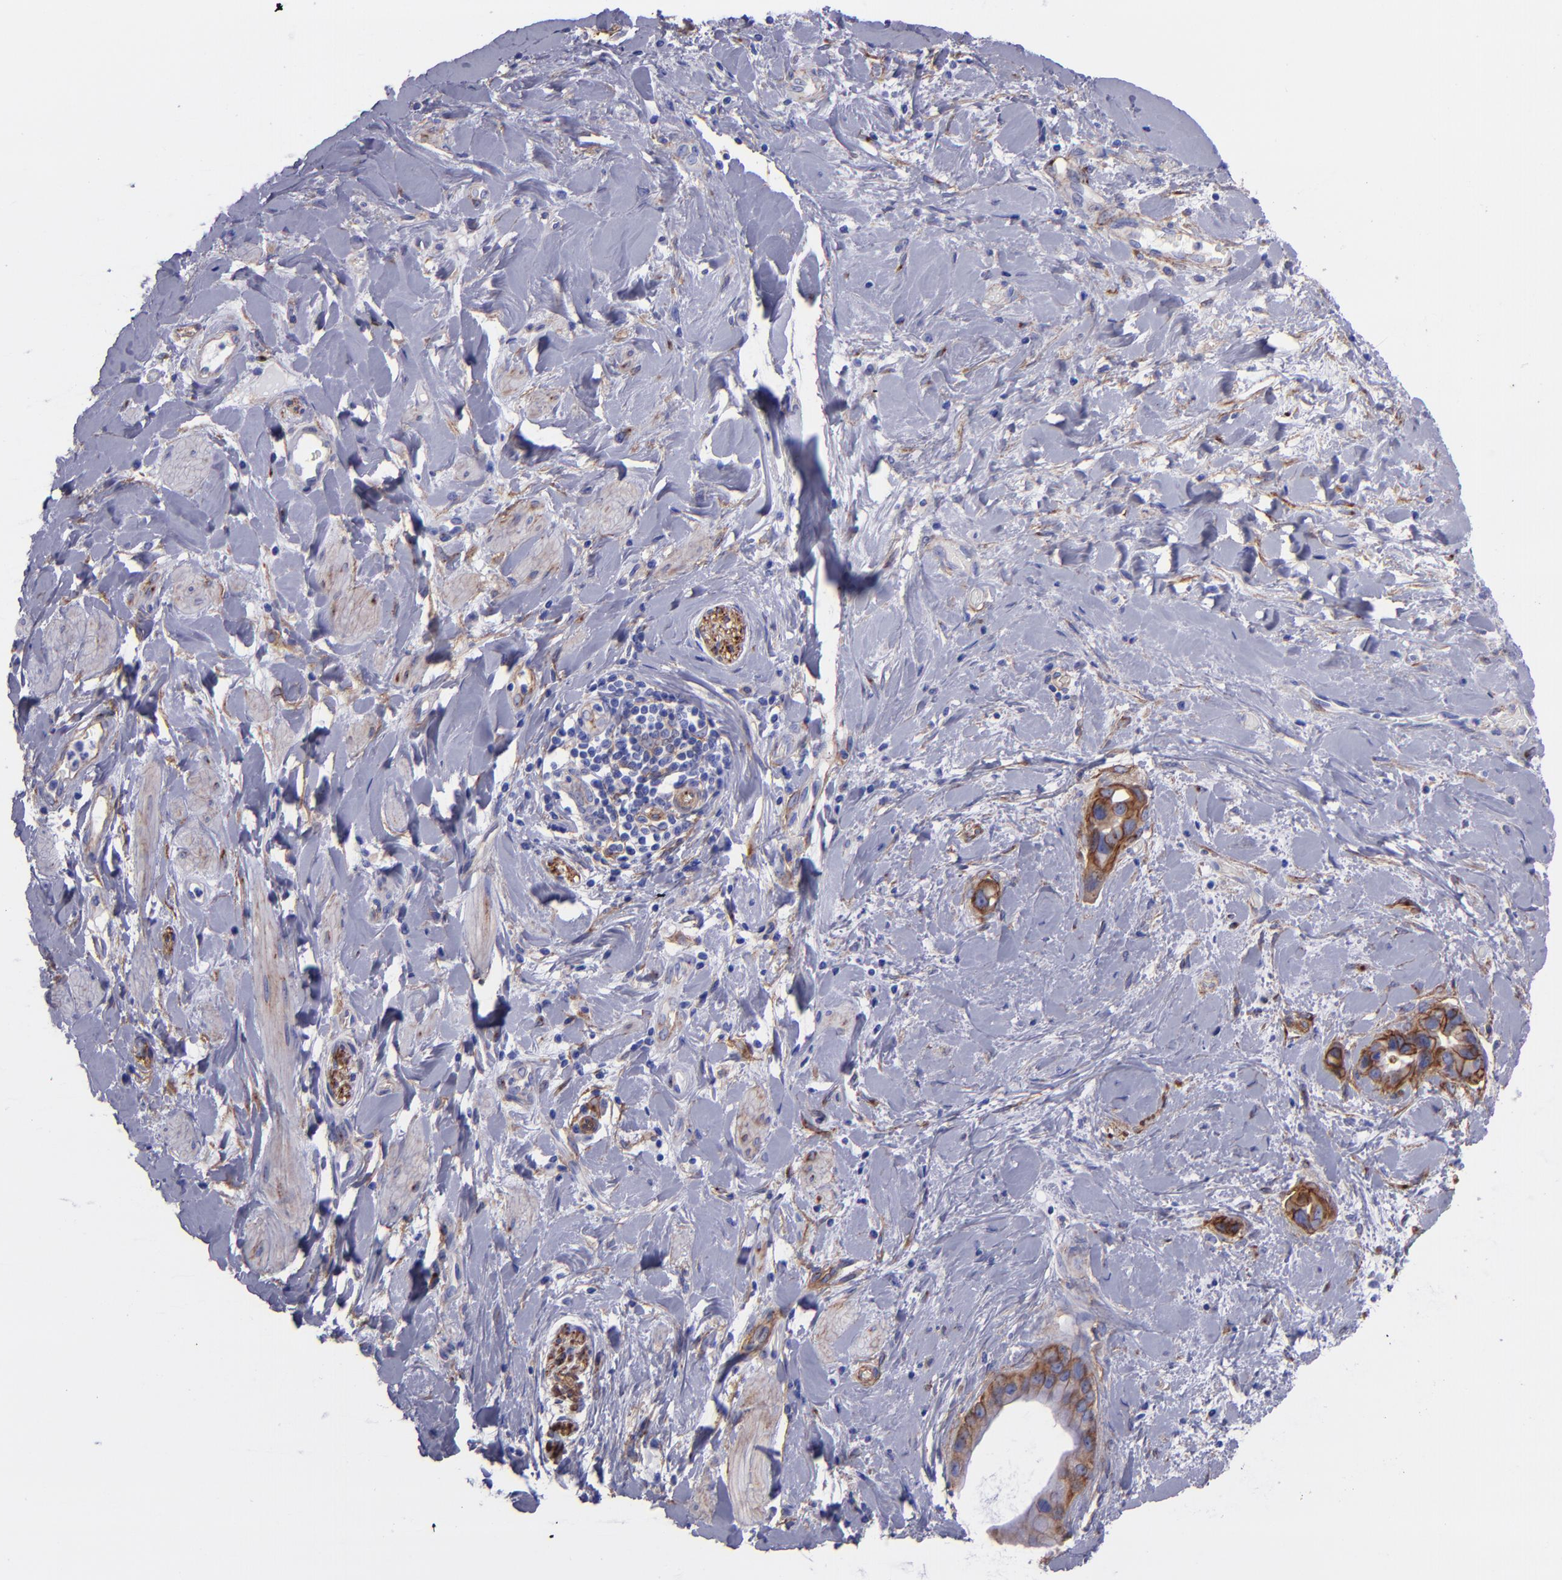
{"staining": {"intensity": "moderate", "quantity": "25%-75%", "location": "cytoplasmic/membranous"}, "tissue": "liver cancer", "cell_type": "Tumor cells", "image_type": "cancer", "snomed": [{"axis": "morphology", "description": "Cholangiocarcinoma"}, {"axis": "topography", "description": "Liver"}], "caption": "Immunohistochemistry (IHC) micrograph of human liver cholangiocarcinoma stained for a protein (brown), which shows medium levels of moderate cytoplasmic/membranous positivity in about 25%-75% of tumor cells.", "gene": "ITGAV", "patient": {"sex": "female", "age": 65}}